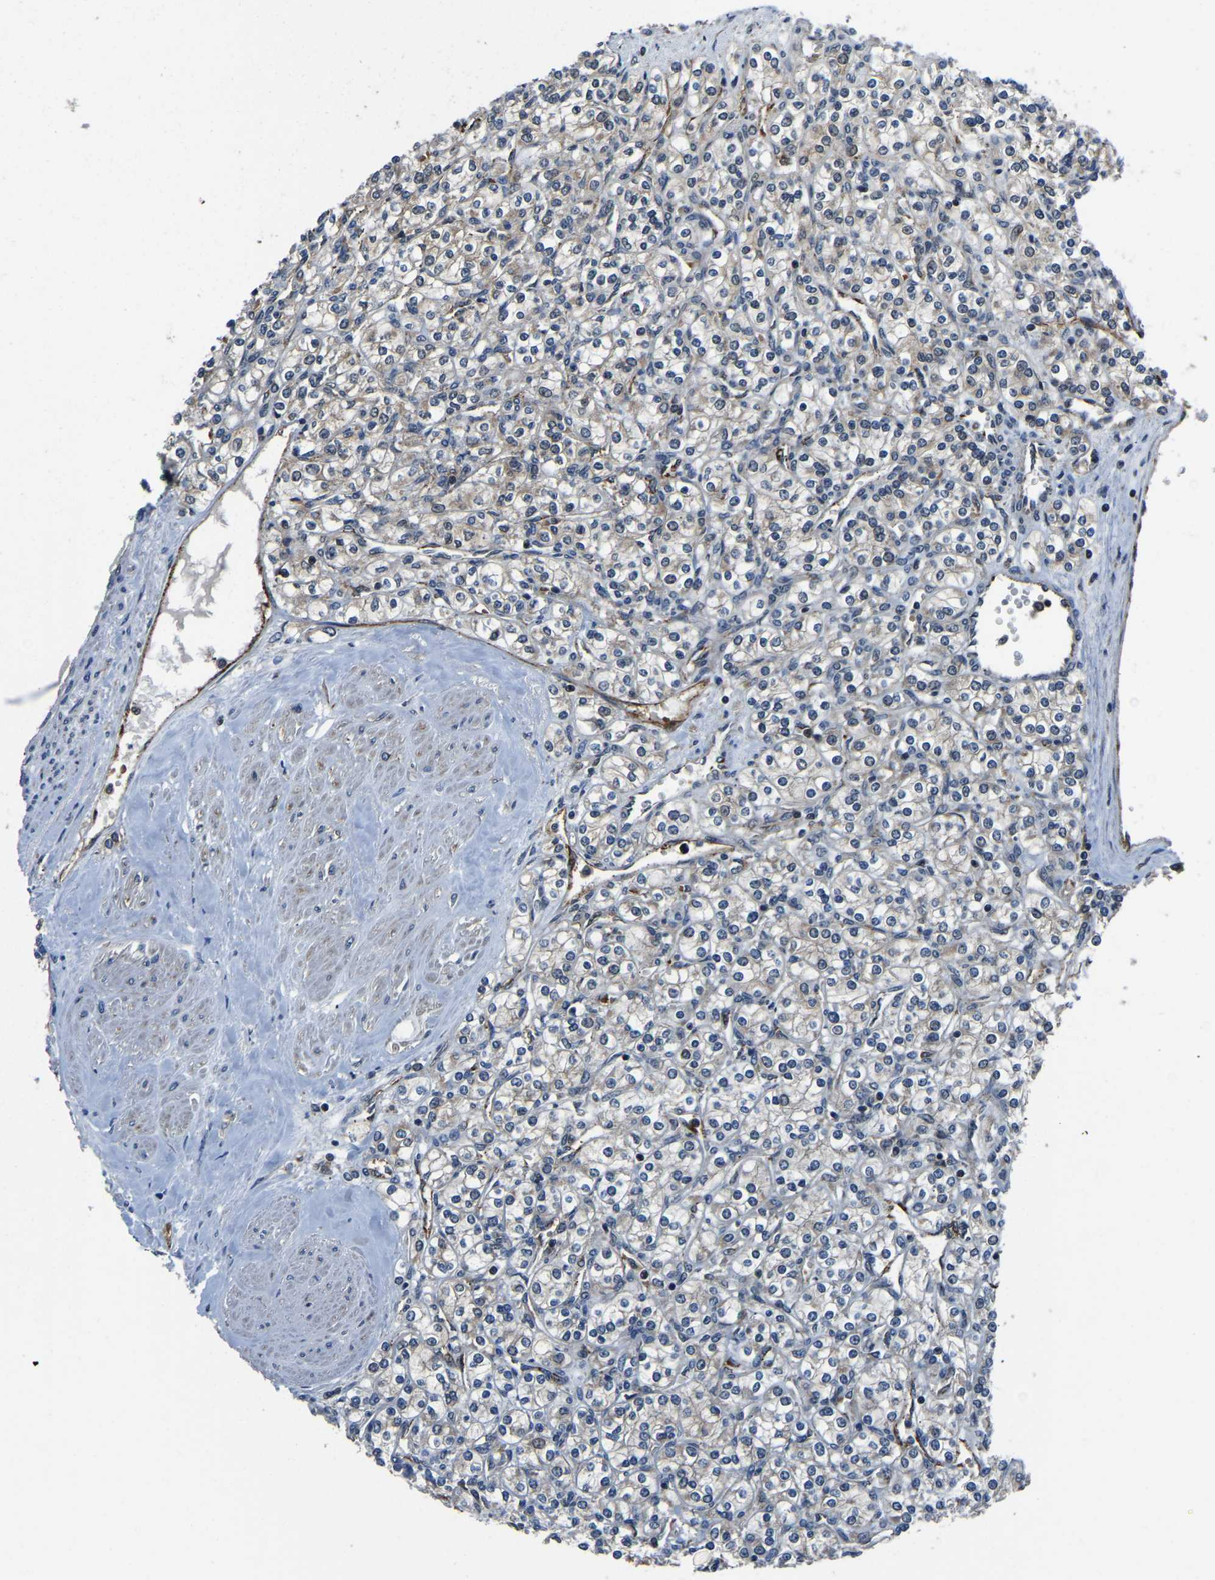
{"staining": {"intensity": "negative", "quantity": "none", "location": "none"}, "tissue": "renal cancer", "cell_type": "Tumor cells", "image_type": "cancer", "snomed": [{"axis": "morphology", "description": "Adenocarcinoma, NOS"}, {"axis": "topography", "description": "Kidney"}], "caption": "Photomicrograph shows no significant protein expression in tumor cells of renal adenocarcinoma. The staining was performed using DAB to visualize the protein expression in brown, while the nuclei were stained in blue with hematoxylin (Magnification: 20x).", "gene": "DFFA", "patient": {"sex": "male", "age": 77}}